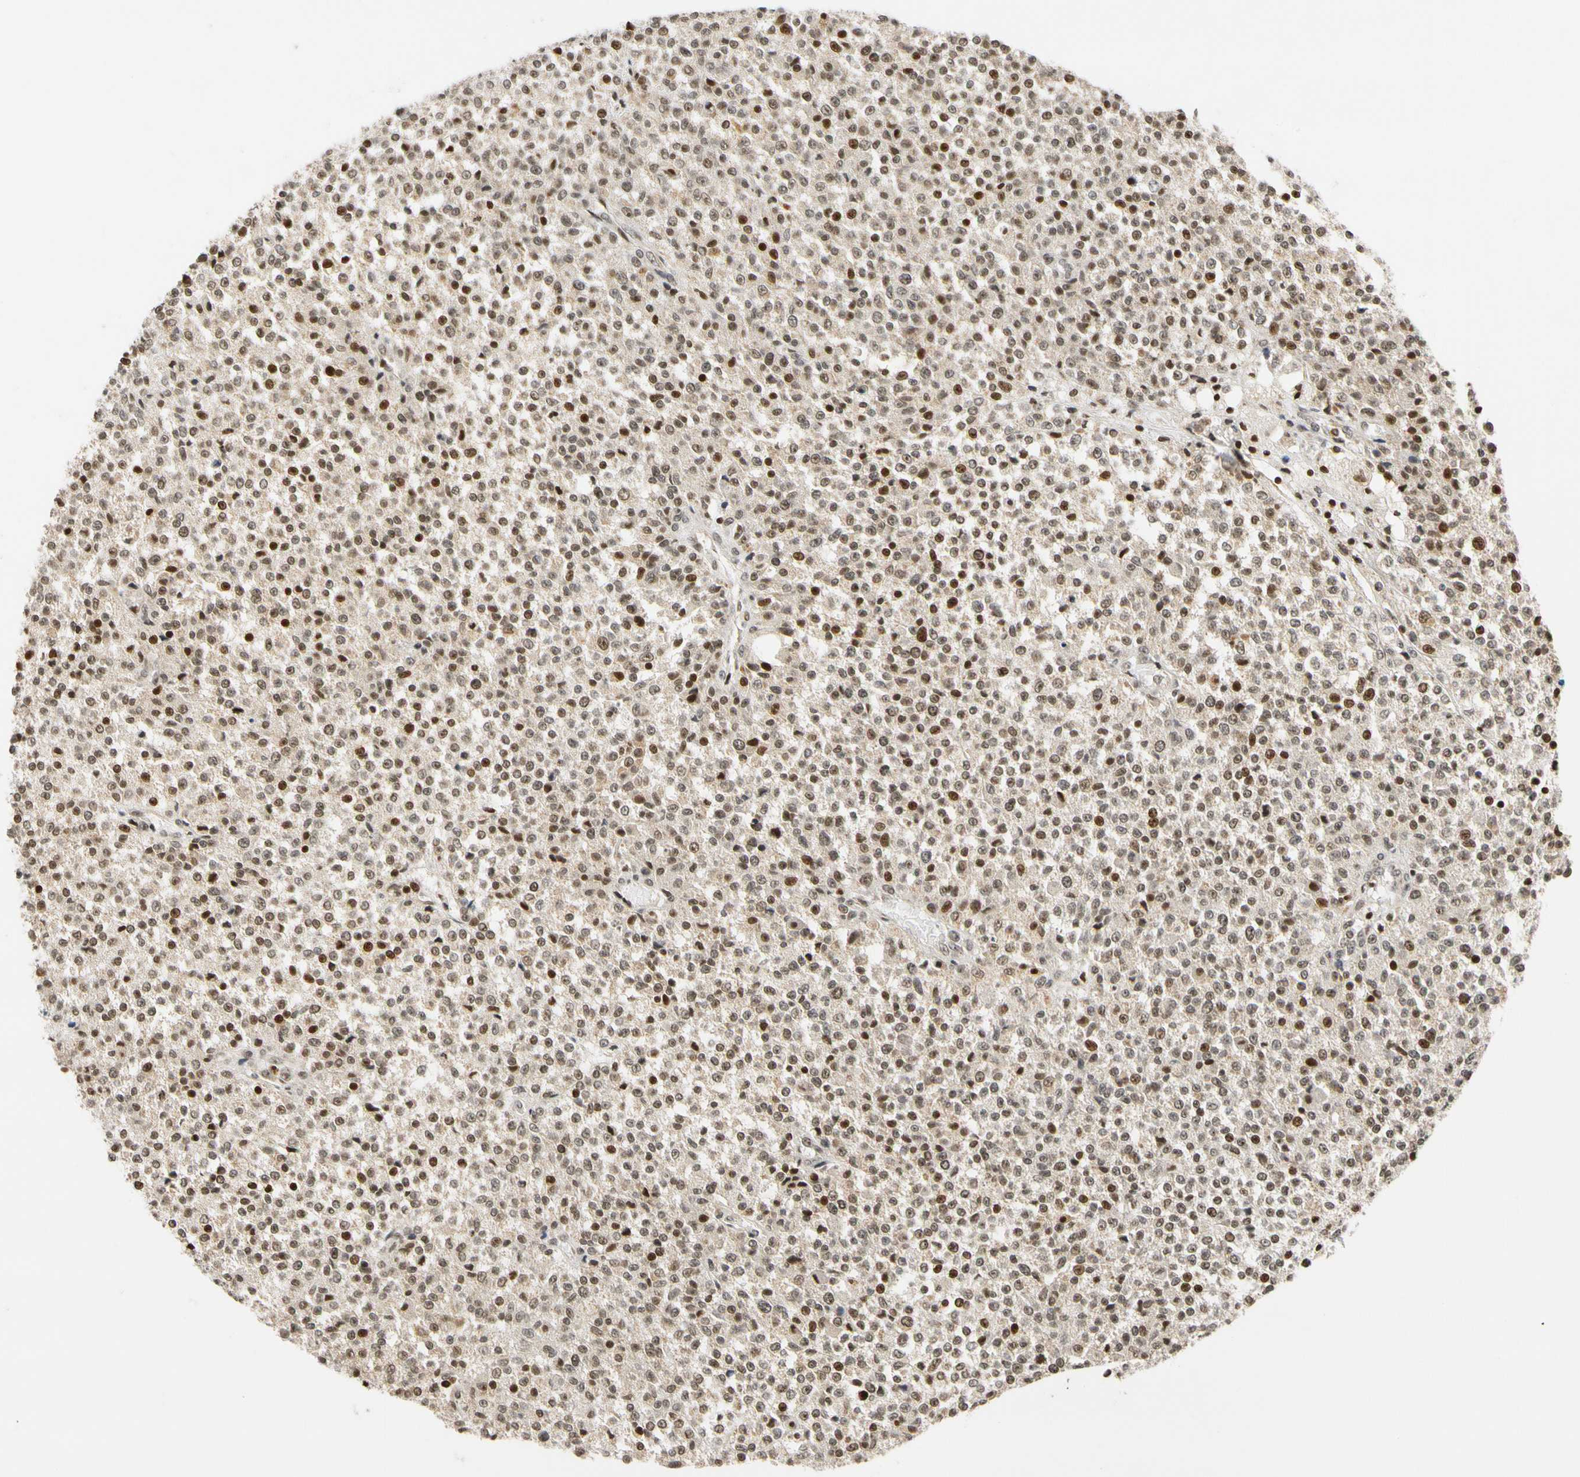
{"staining": {"intensity": "moderate", "quantity": ">75%", "location": "cytoplasmic/membranous,nuclear"}, "tissue": "testis cancer", "cell_type": "Tumor cells", "image_type": "cancer", "snomed": [{"axis": "morphology", "description": "Seminoma, NOS"}, {"axis": "topography", "description": "Testis"}], "caption": "IHC of testis cancer displays medium levels of moderate cytoplasmic/membranous and nuclear expression in approximately >75% of tumor cells.", "gene": "CDK7", "patient": {"sex": "male", "age": 59}}